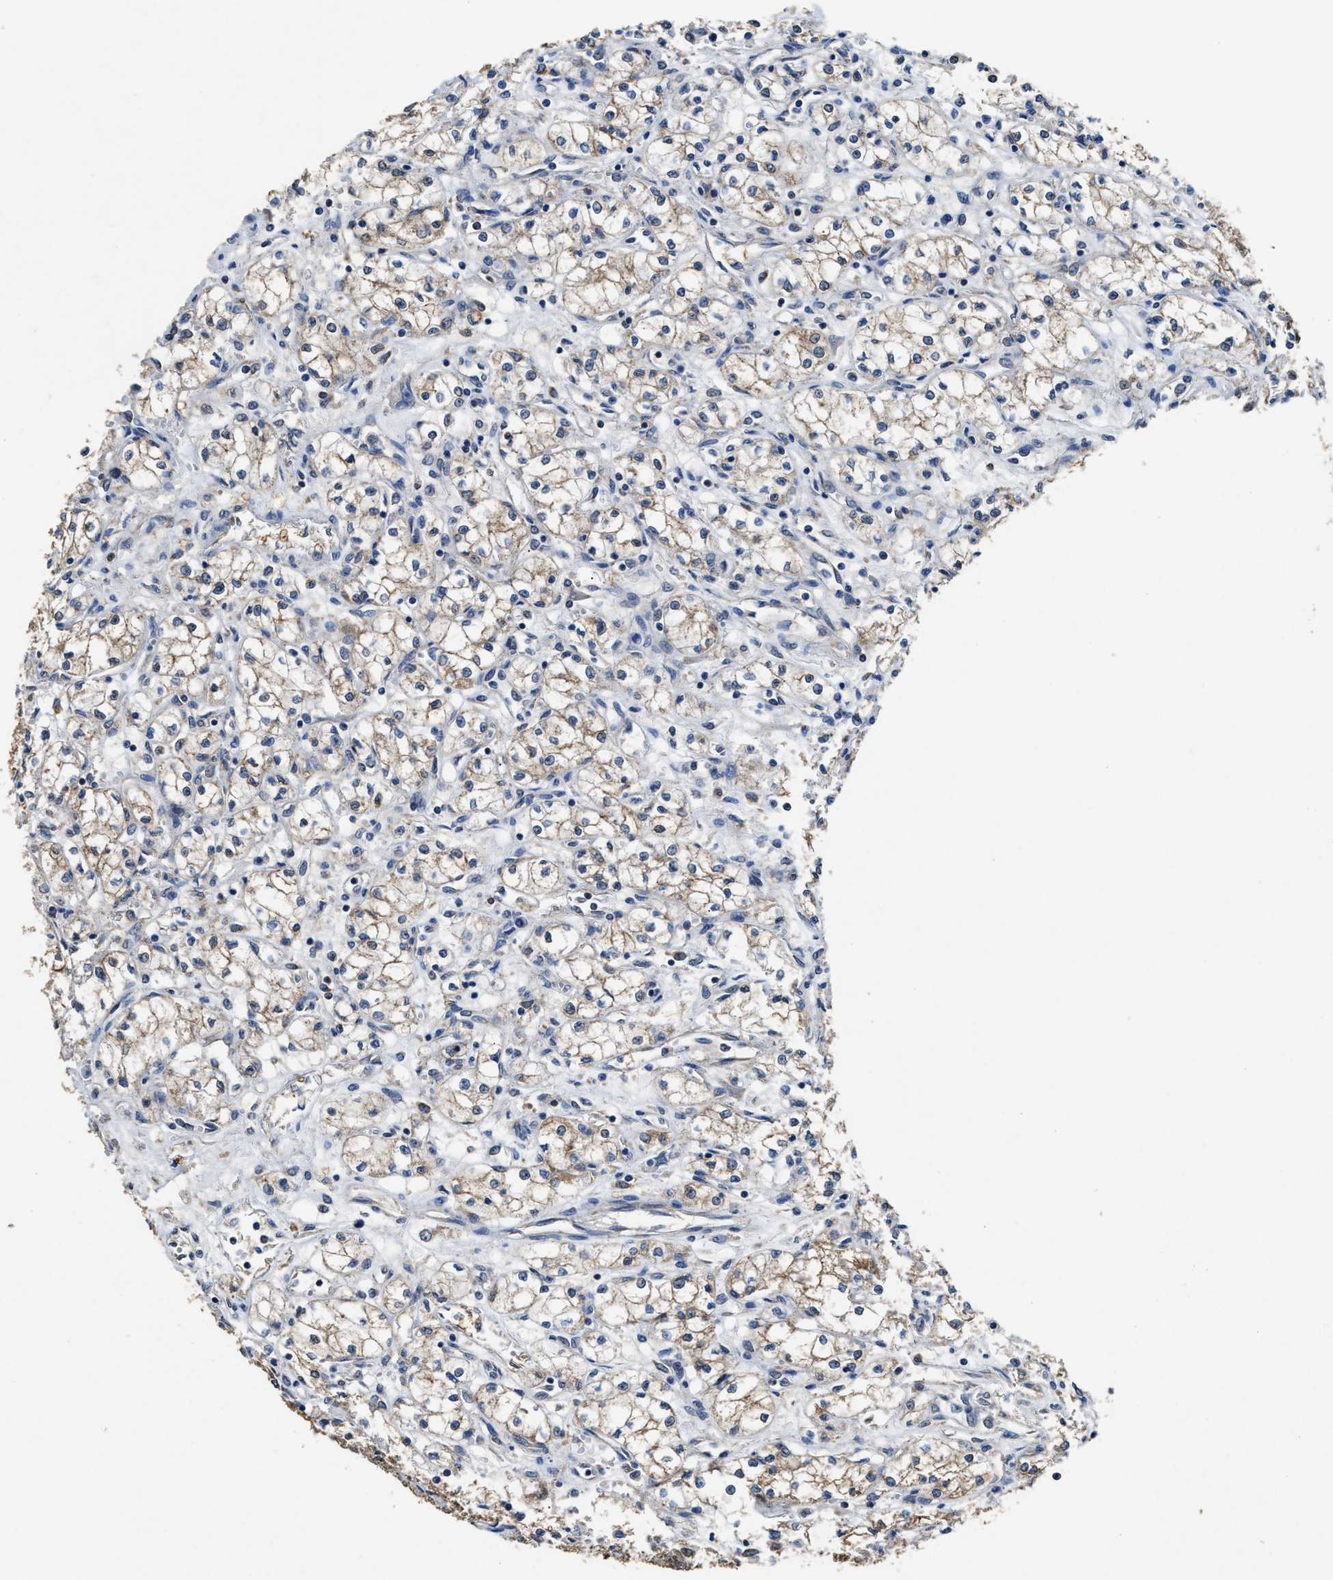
{"staining": {"intensity": "weak", "quantity": ">75%", "location": "cytoplasmic/membranous"}, "tissue": "renal cancer", "cell_type": "Tumor cells", "image_type": "cancer", "snomed": [{"axis": "morphology", "description": "Normal tissue, NOS"}, {"axis": "morphology", "description": "Adenocarcinoma, NOS"}, {"axis": "topography", "description": "Kidney"}], "caption": "Protein positivity by immunohistochemistry (IHC) displays weak cytoplasmic/membranous staining in about >75% of tumor cells in adenocarcinoma (renal). (DAB (3,3'-diaminobenzidine) = brown stain, brightfield microscopy at high magnification).", "gene": "ACAT2", "patient": {"sex": "male", "age": 59}}